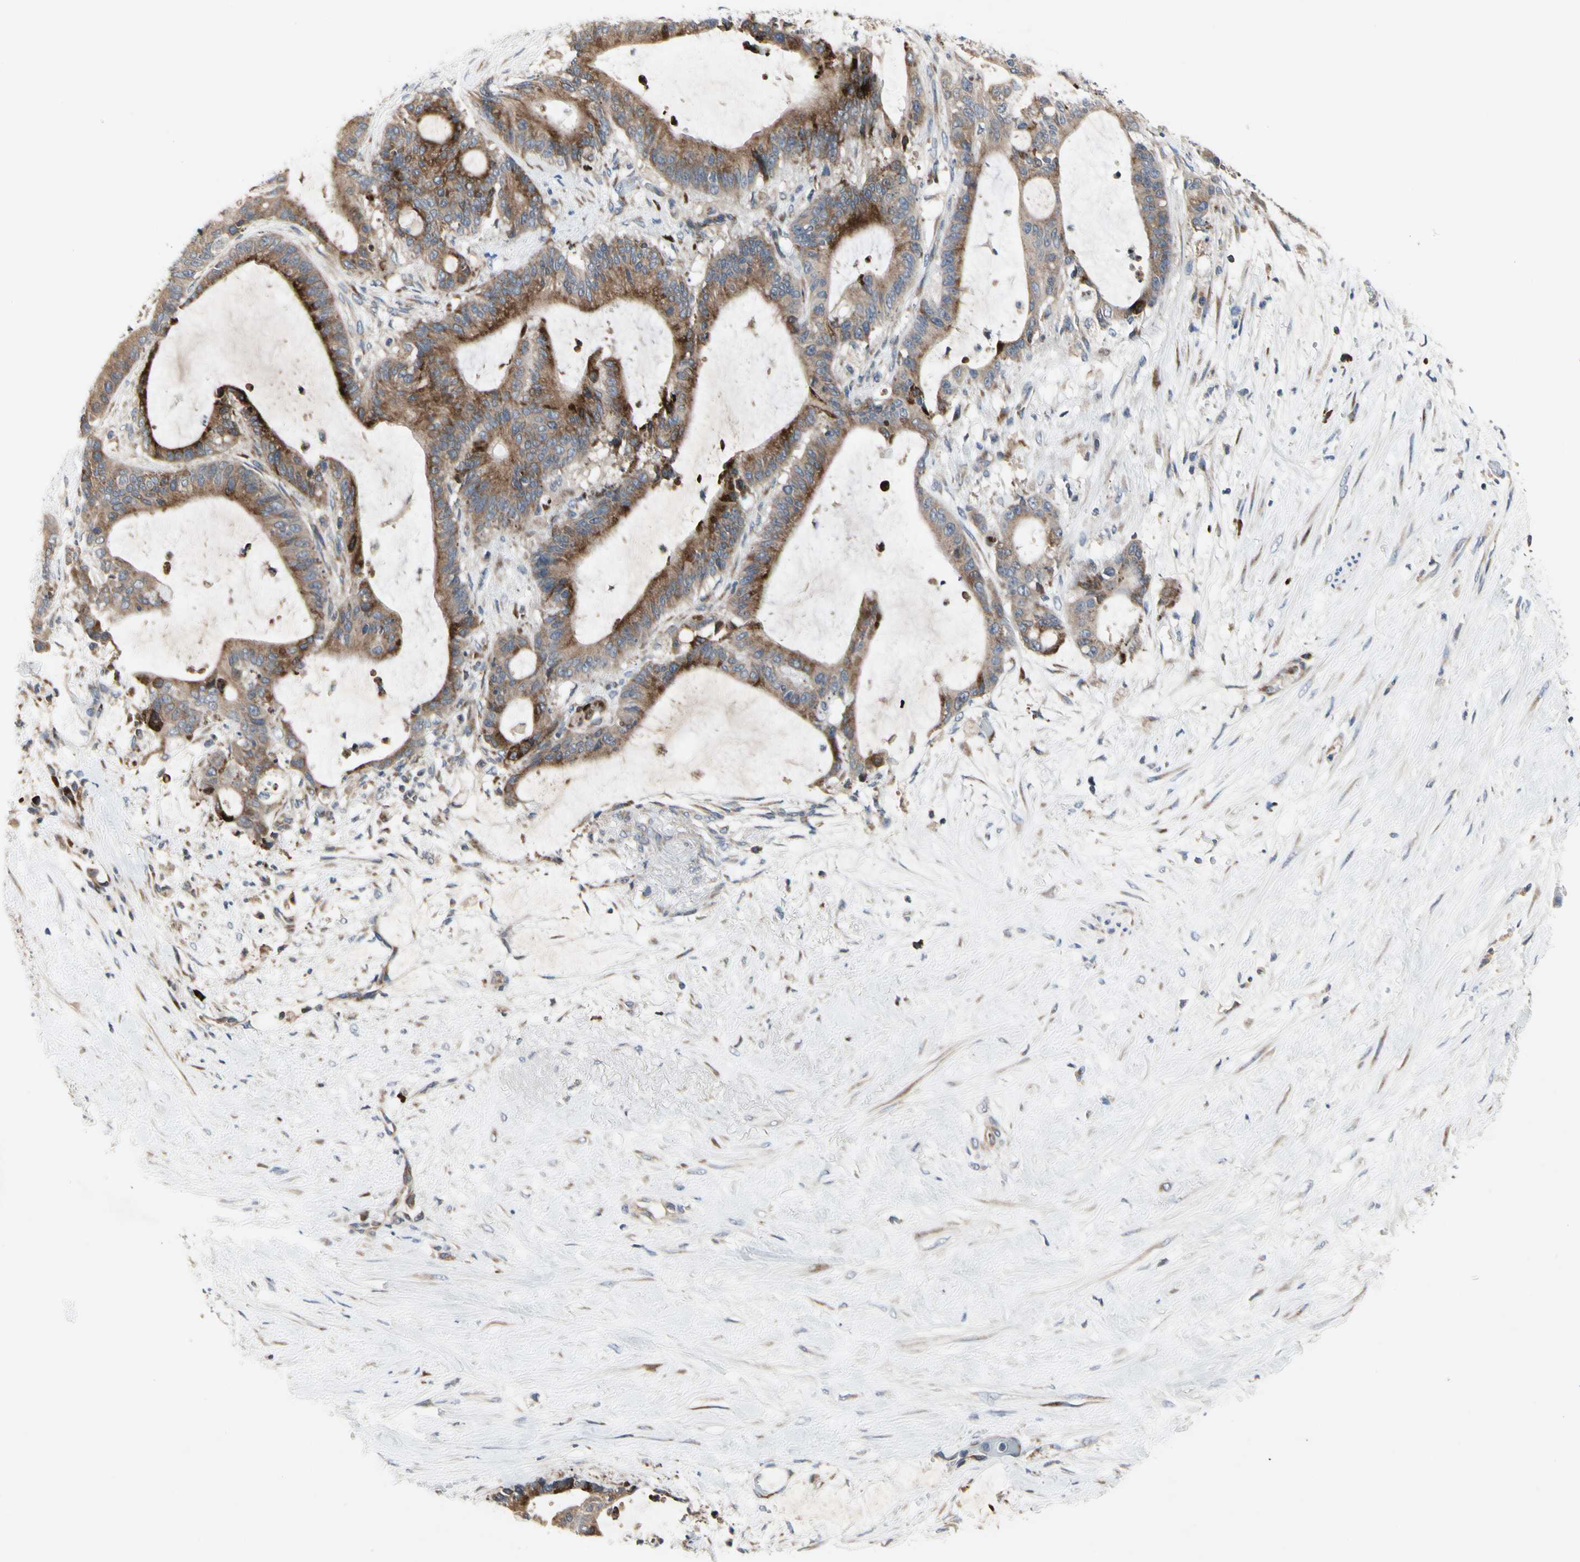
{"staining": {"intensity": "moderate", "quantity": ">75%", "location": "cytoplasmic/membranous"}, "tissue": "liver cancer", "cell_type": "Tumor cells", "image_type": "cancer", "snomed": [{"axis": "morphology", "description": "Cholangiocarcinoma"}, {"axis": "topography", "description": "Liver"}], "caption": "Immunohistochemistry (DAB (3,3'-diaminobenzidine)) staining of liver cancer (cholangiocarcinoma) displays moderate cytoplasmic/membranous protein positivity in about >75% of tumor cells. The staining was performed using DAB (3,3'-diaminobenzidine), with brown indicating positive protein expression. Nuclei are stained blue with hematoxylin.", "gene": "MMEL1", "patient": {"sex": "female", "age": 73}}